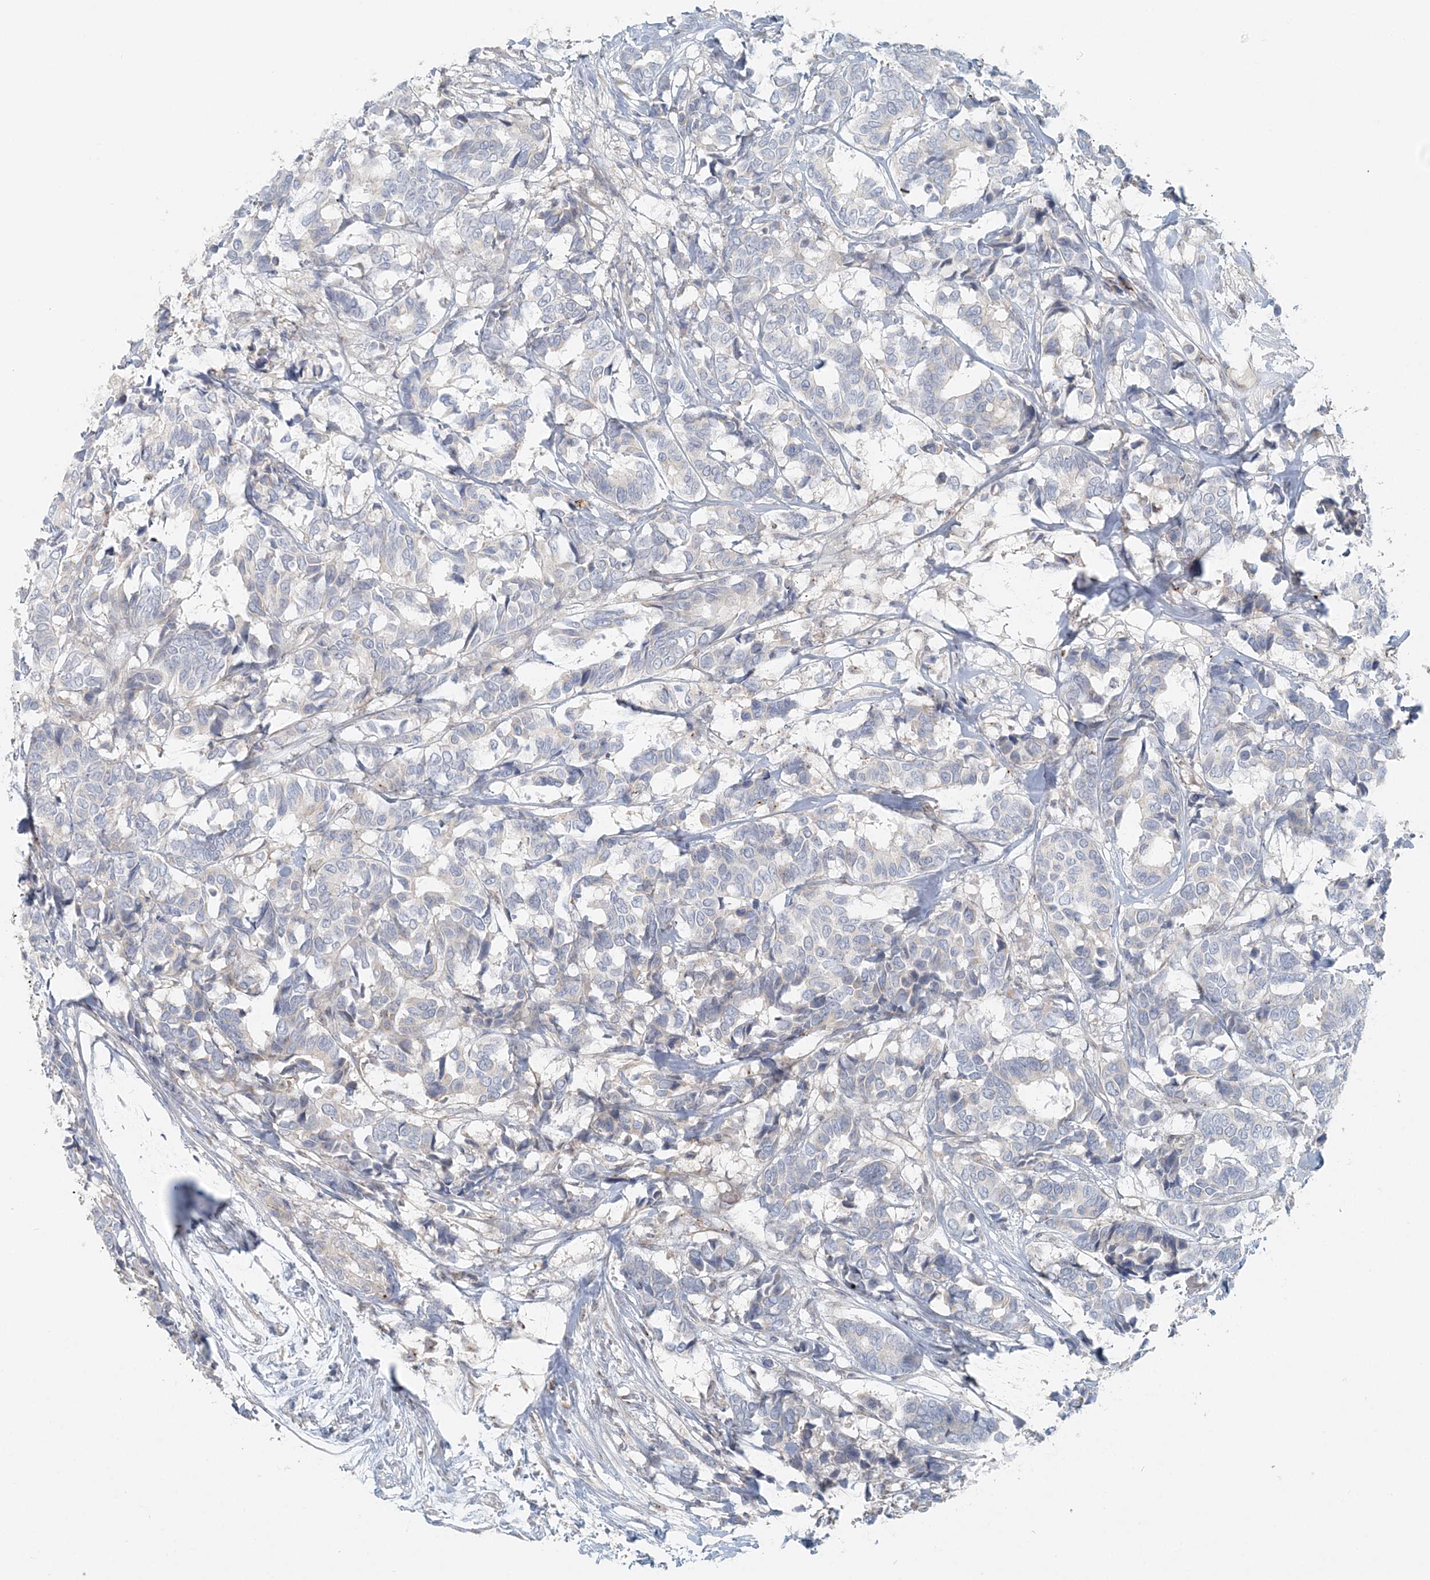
{"staining": {"intensity": "negative", "quantity": "none", "location": "none"}, "tissue": "breast cancer", "cell_type": "Tumor cells", "image_type": "cancer", "snomed": [{"axis": "morphology", "description": "Duct carcinoma"}, {"axis": "topography", "description": "Breast"}], "caption": "Immunohistochemistry (IHC) histopathology image of neoplastic tissue: breast infiltrating ductal carcinoma stained with DAB (3,3'-diaminobenzidine) exhibits no significant protein staining in tumor cells.", "gene": "NAA11", "patient": {"sex": "female", "age": 87}}